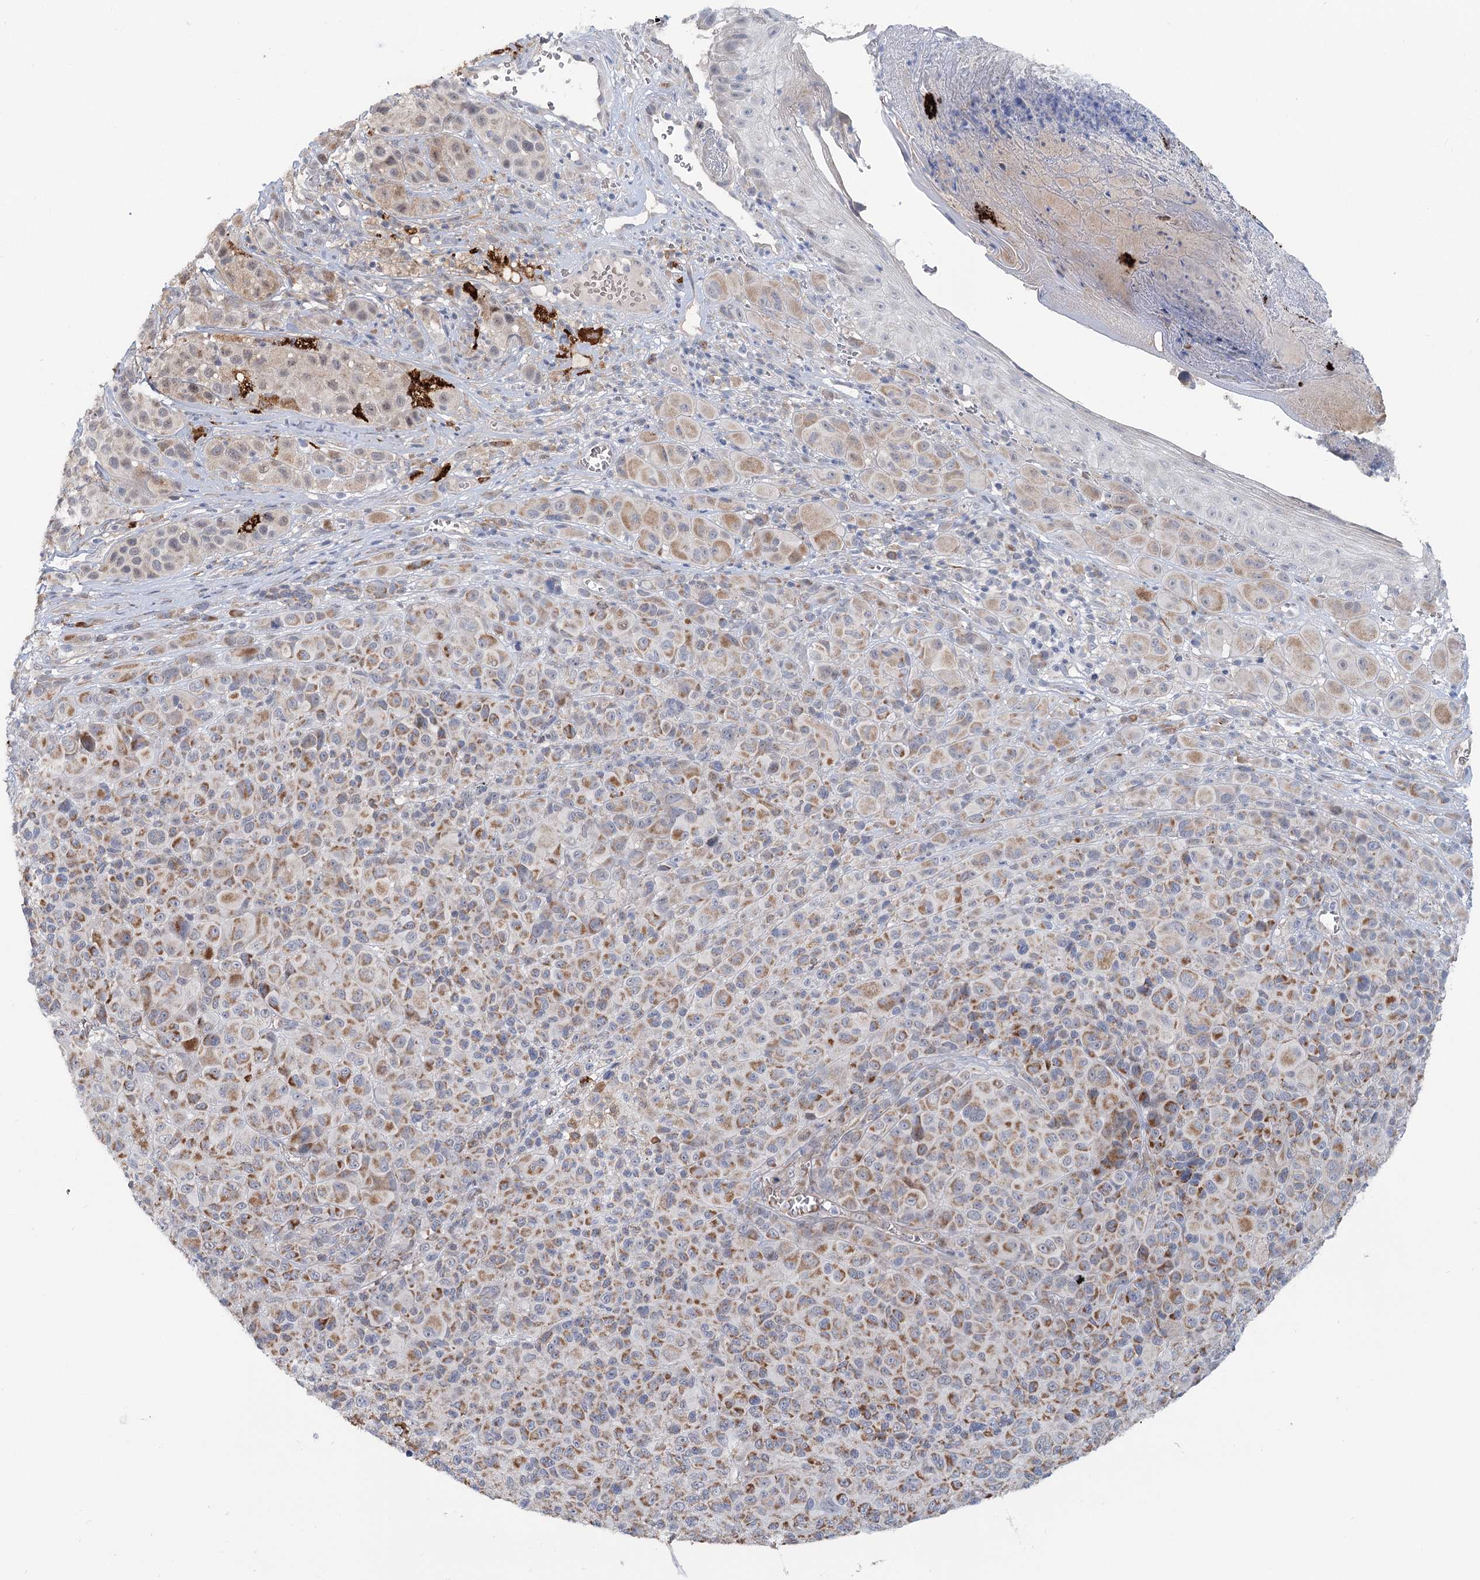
{"staining": {"intensity": "moderate", "quantity": "25%-75%", "location": "cytoplasmic/membranous"}, "tissue": "melanoma", "cell_type": "Tumor cells", "image_type": "cancer", "snomed": [{"axis": "morphology", "description": "Malignant melanoma, NOS"}, {"axis": "topography", "description": "Skin of trunk"}], "caption": "Immunohistochemical staining of human malignant melanoma exhibits medium levels of moderate cytoplasmic/membranous protein staining in about 25%-75% of tumor cells.", "gene": "CIB4", "patient": {"sex": "male", "age": 71}}